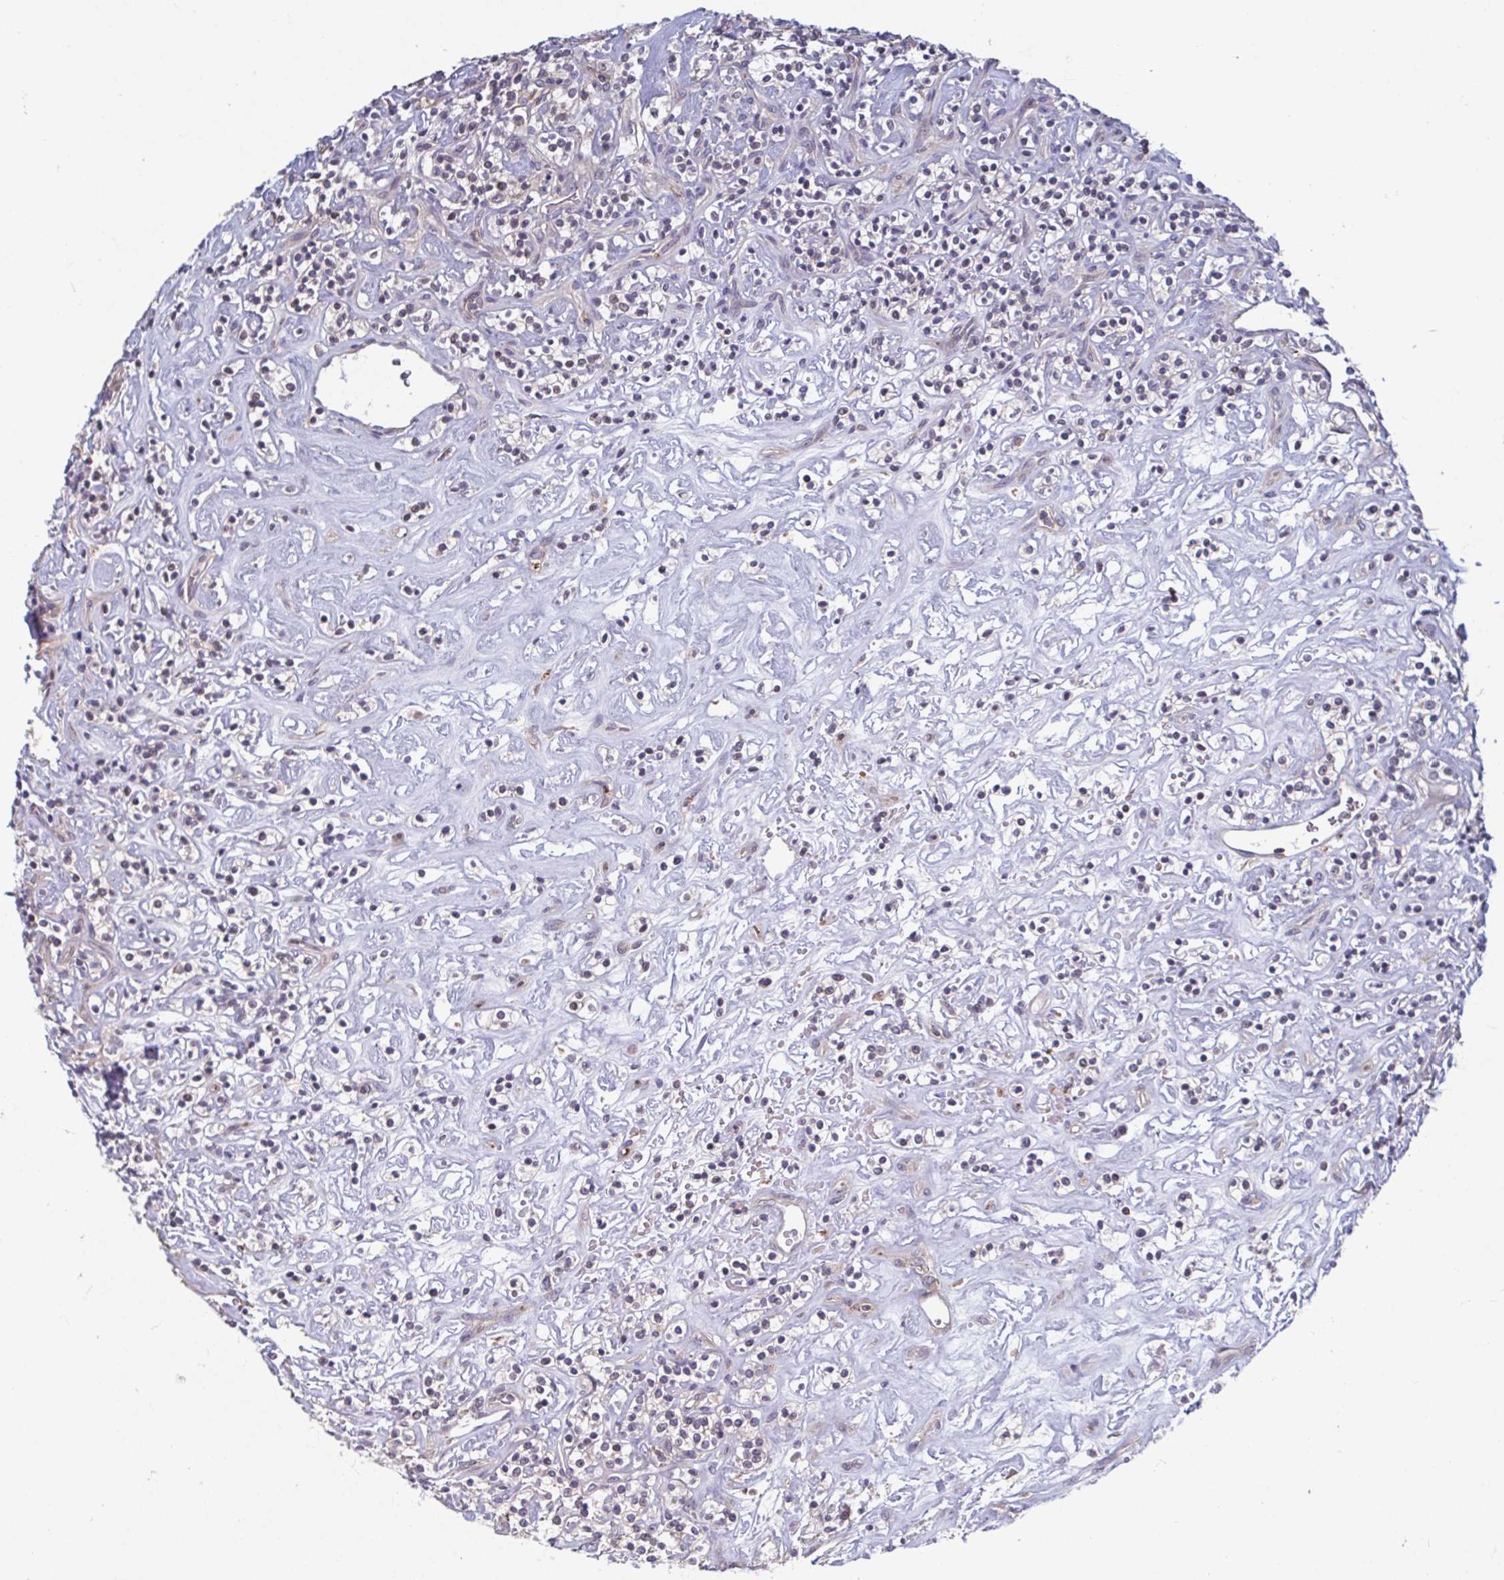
{"staining": {"intensity": "negative", "quantity": "none", "location": "none"}, "tissue": "renal cancer", "cell_type": "Tumor cells", "image_type": "cancer", "snomed": [{"axis": "morphology", "description": "Adenocarcinoma, NOS"}, {"axis": "topography", "description": "Kidney"}], "caption": "This is an IHC photomicrograph of renal adenocarcinoma. There is no staining in tumor cells.", "gene": "LRRC38", "patient": {"sex": "male", "age": 77}}